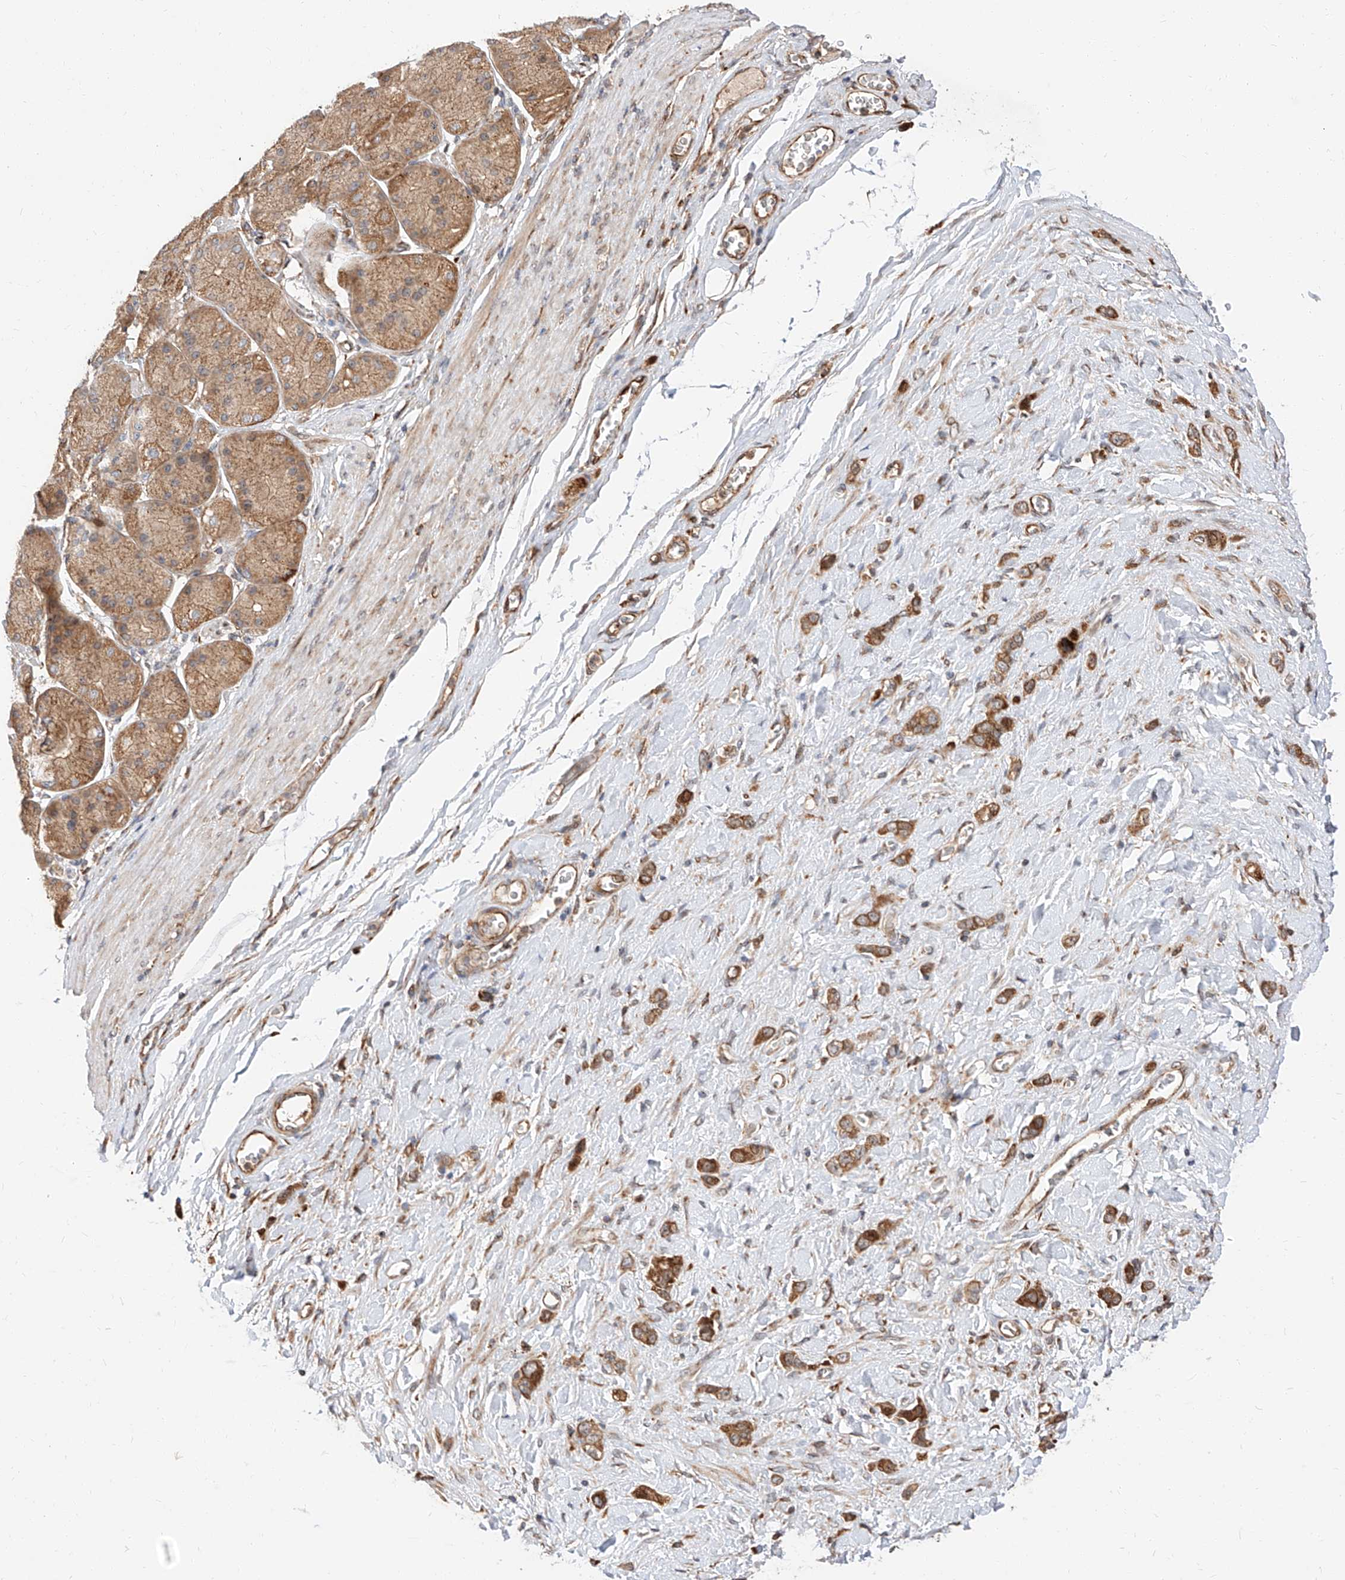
{"staining": {"intensity": "moderate", "quantity": ">75%", "location": "cytoplasmic/membranous"}, "tissue": "stomach cancer", "cell_type": "Tumor cells", "image_type": "cancer", "snomed": [{"axis": "morphology", "description": "Adenocarcinoma, NOS"}, {"axis": "topography", "description": "Stomach"}], "caption": "A high-resolution photomicrograph shows IHC staining of stomach cancer (adenocarcinoma), which reveals moderate cytoplasmic/membranous positivity in approximately >75% of tumor cells.", "gene": "DIRAS3", "patient": {"sex": "female", "age": 65}}